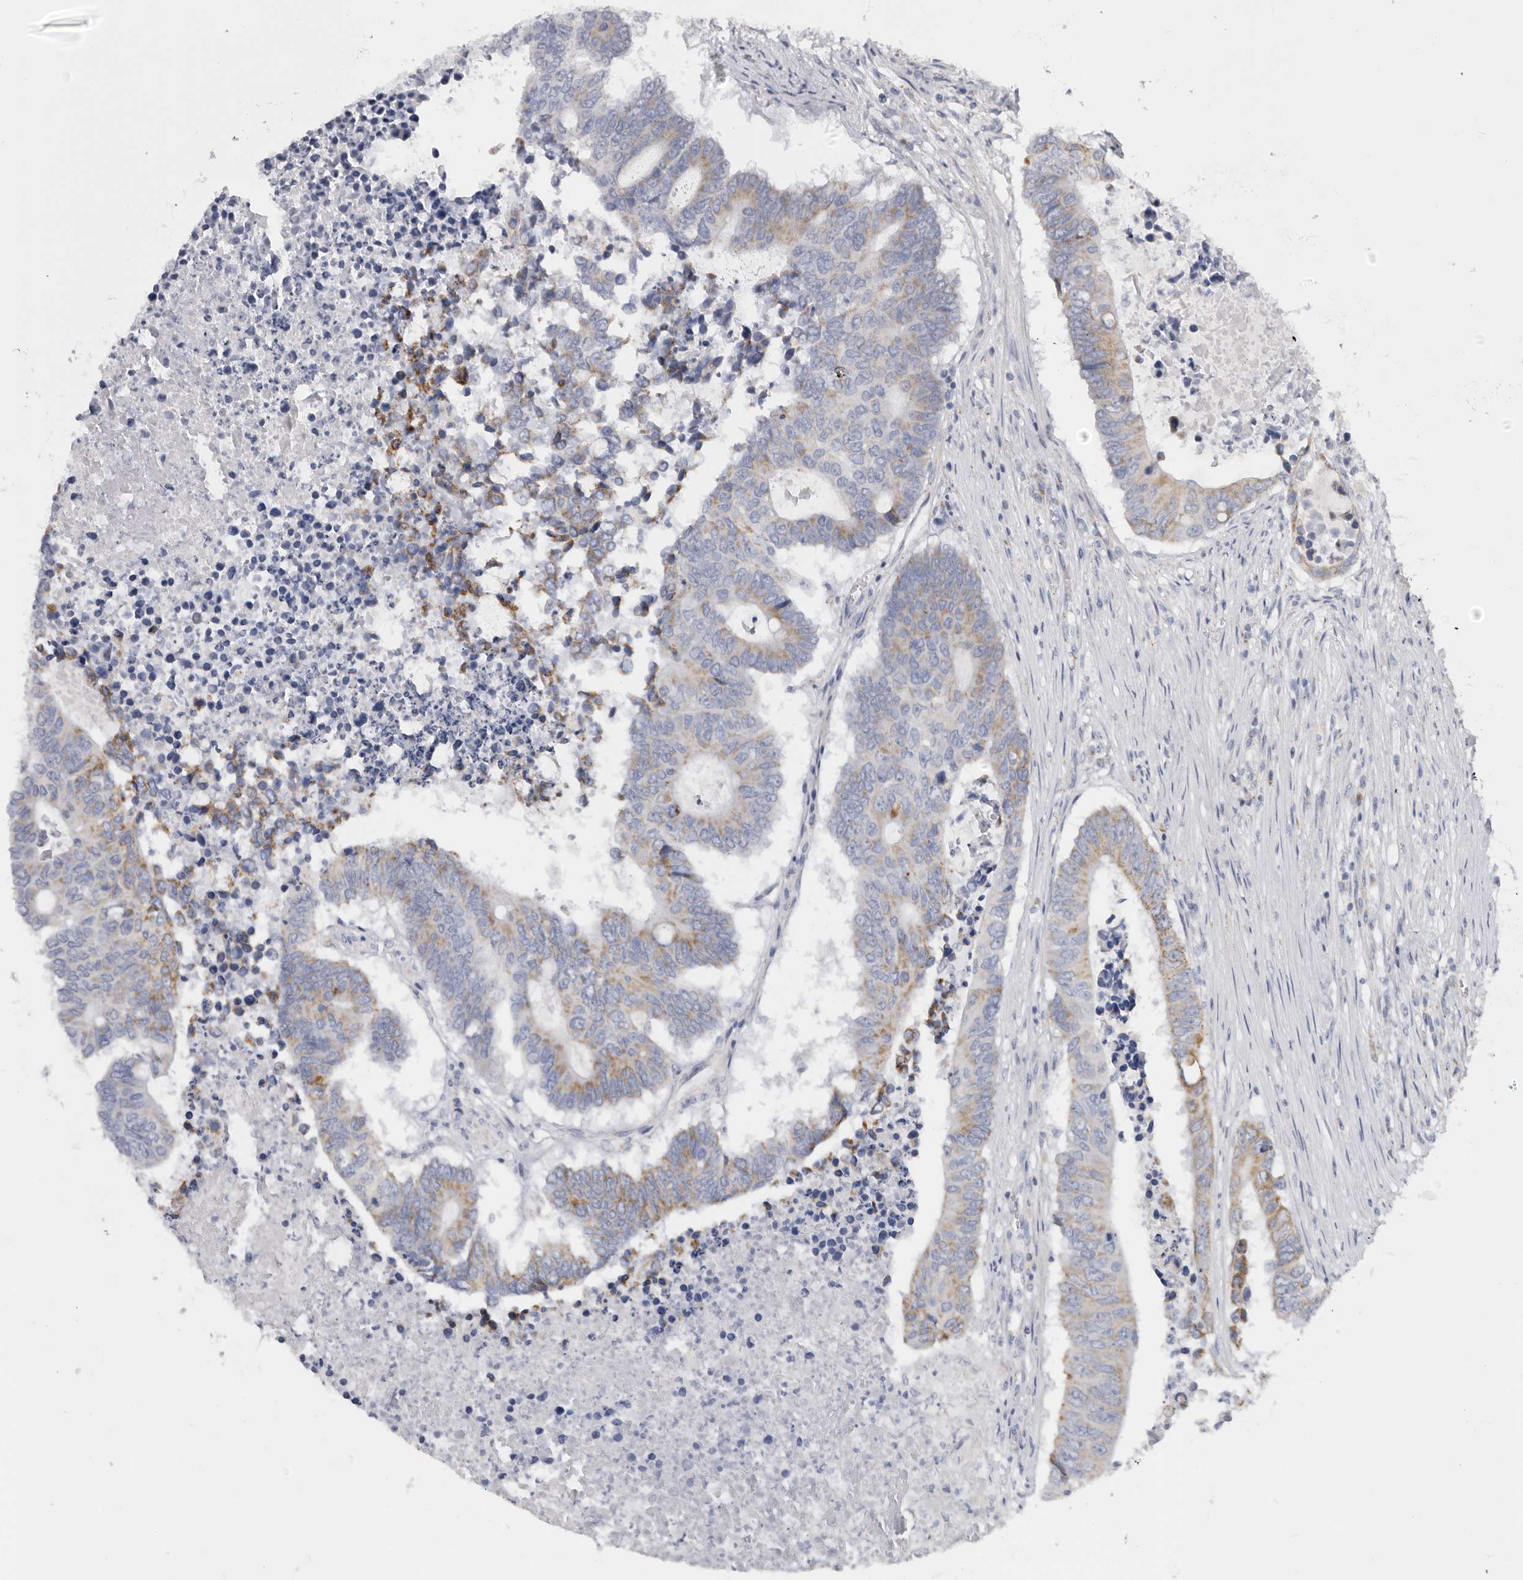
{"staining": {"intensity": "weak", "quantity": "<25%", "location": "cytoplasmic/membranous"}, "tissue": "colorectal cancer", "cell_type": "Tumor cells", "image_type": "cancer", "snomed": [{"axis": "morphology", "description": "Adenocarcinoma, NOS"}, {"axis": "topography", "description": "Colon"}], "caption": "The histopathology image shows no staining of tumor cells in adenocarcinoma (colorectal).", "gene": "RSPO2", "patient": {"sex": "male", "age": 87}}